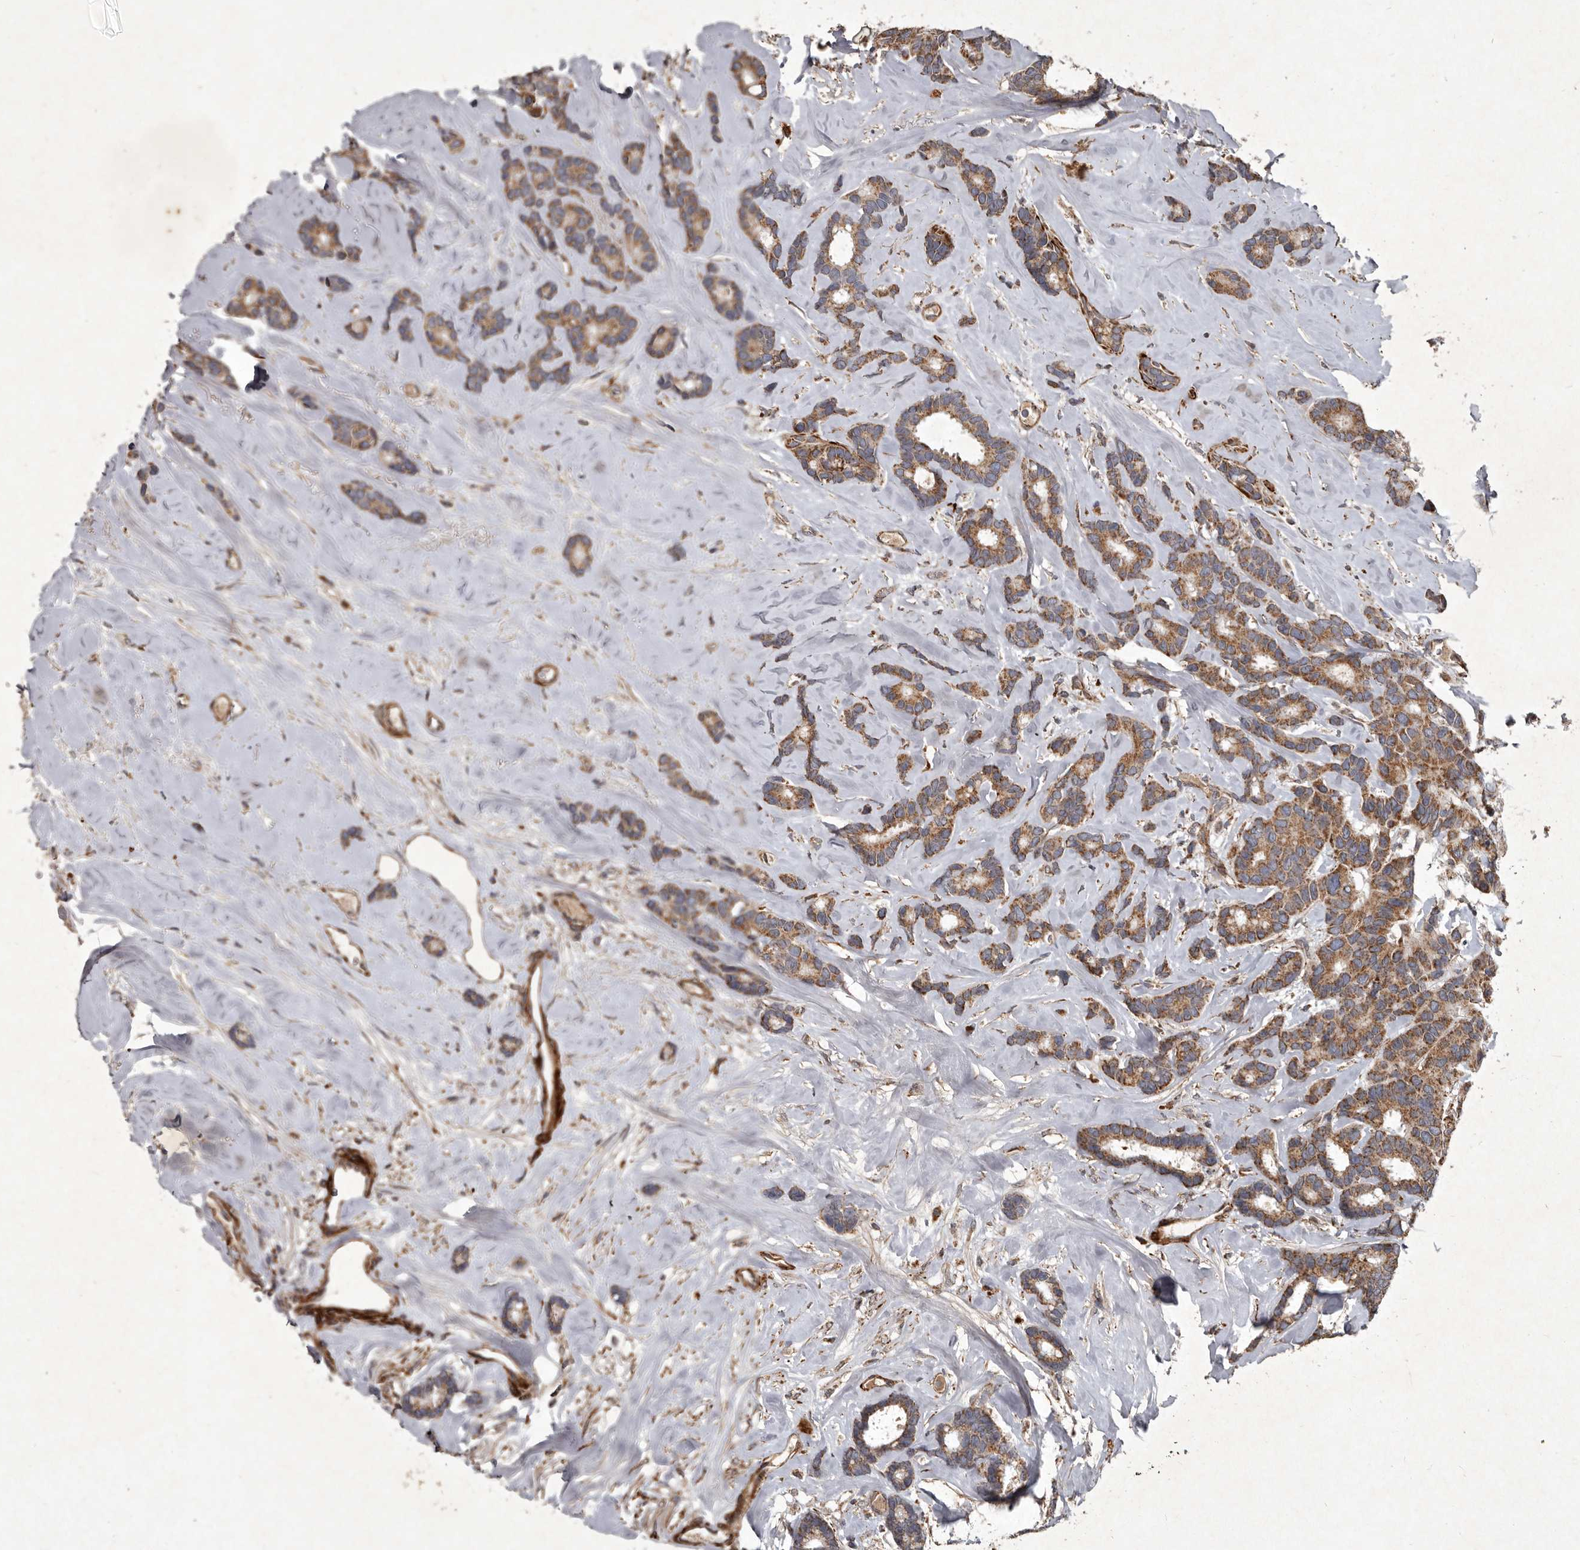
{"staining": {"intensity": "moderate", "quantity": ">75%", "location": "cytoplasmic/membranous"}, "tissue": "breast cancer", "cell_type": "Tumor cells", "image_type": "cancer", "snomed": [{"axis": "morphology", "description": "Duct carcinoma"}, {"axis": "topography", "description": "Breast"}], "caption": "A medium amount of moderate cytoplasmic/membranous positivity is identified in about >75% of tumor cells in infiltrating ductal carcinoma (breast) tissue.", "gene": "MRPS15", "patient": {"sex": "female", "age": 87}}